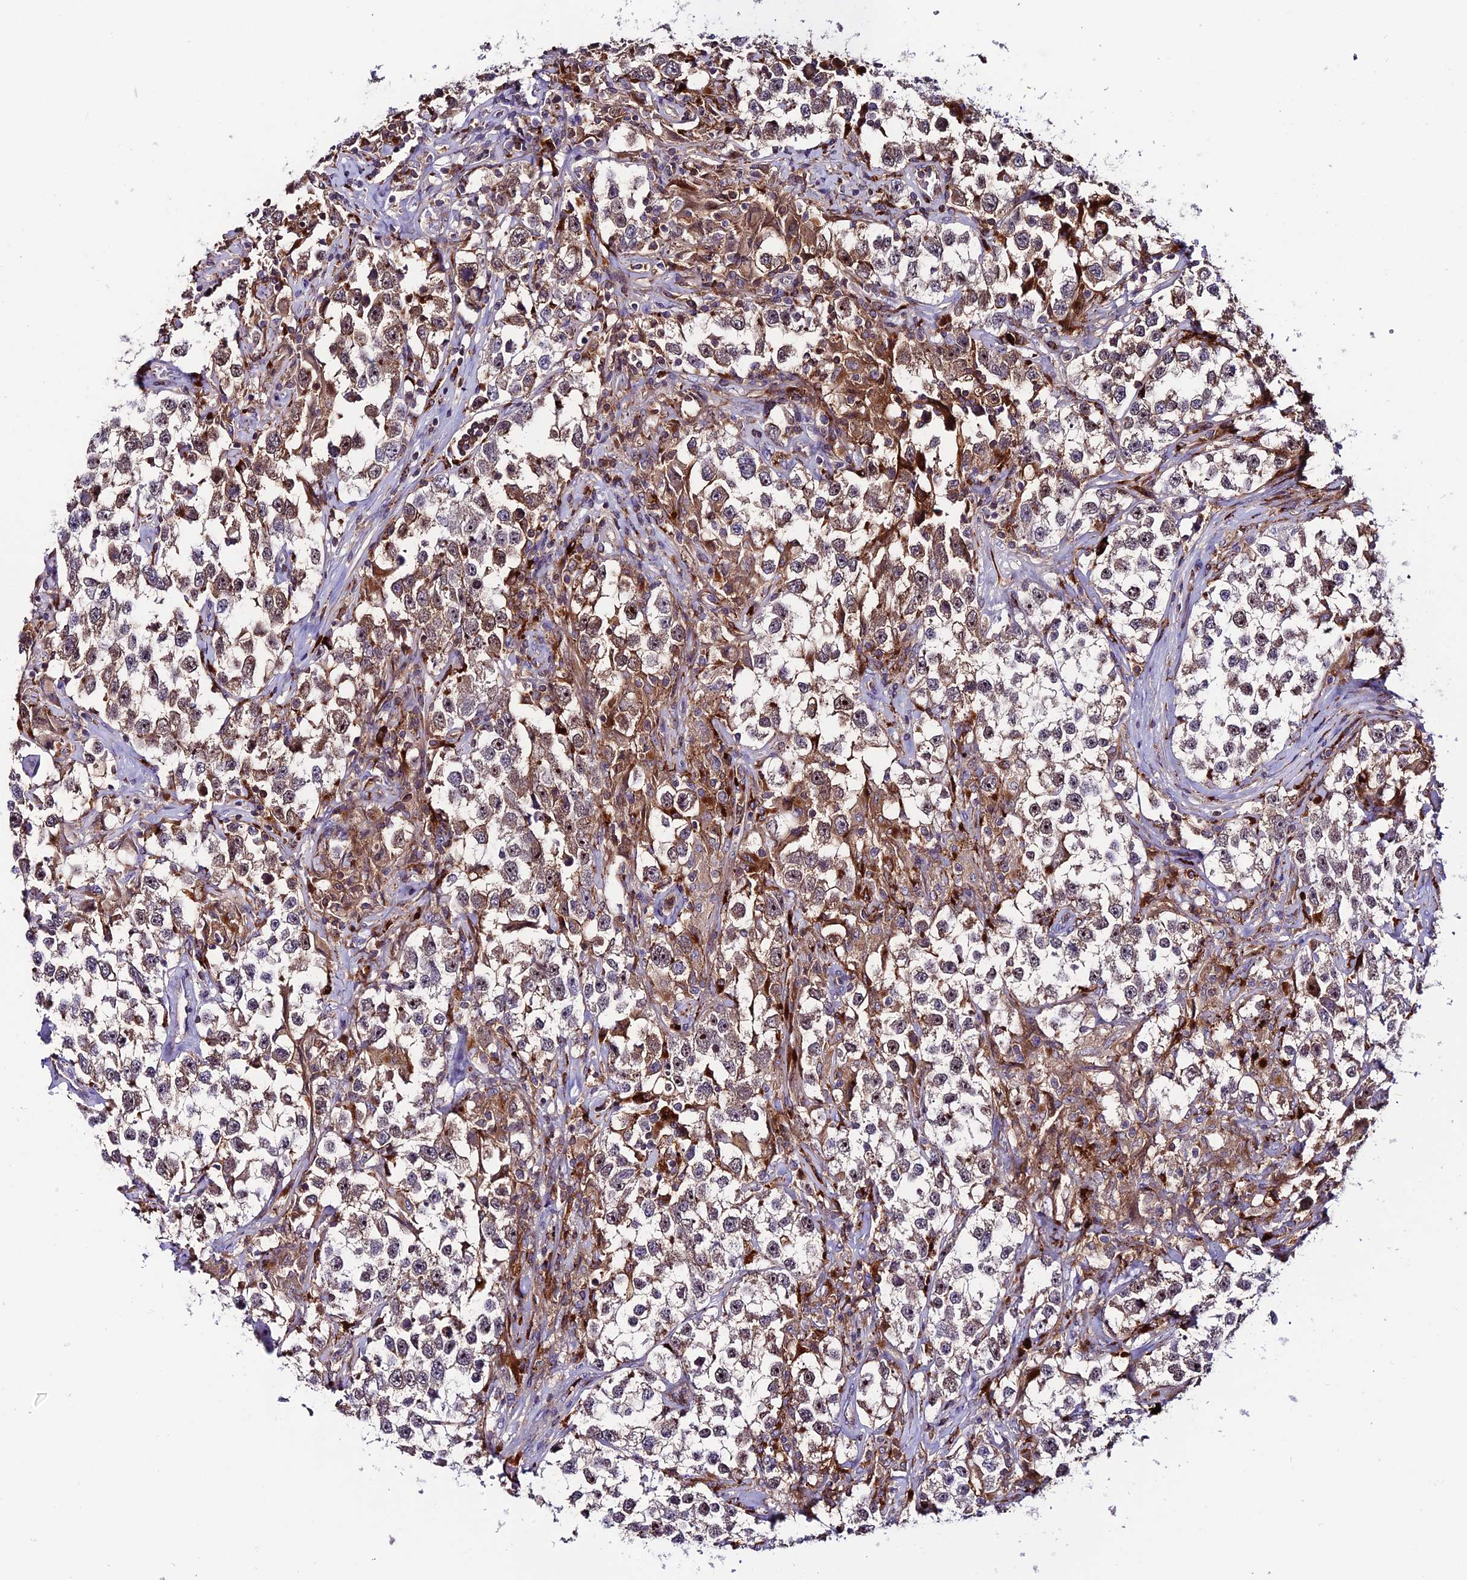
{"staining": {"intensity": "weak", "quantity": ">75%", "location": "cytoplasmic/membranous,nuclear"}, "tissue": "testis cancer", "cell_type": "Tumor cells", "image_type": "cancer", "snomed": [{"axis": "morphology", "description": "Seminoma, NOS"}, {"axis": "topography", "description": "Testis"}], "caption": "This histopathology image exhibits immunohistochemistry staining of human testis cancer, with low weak cytoplasmic/membranous and nuclear expression in approximately >75% of tumor cells.", "gene": "ARHGEF18", "patient": {"sex": "male", "age": 46}}